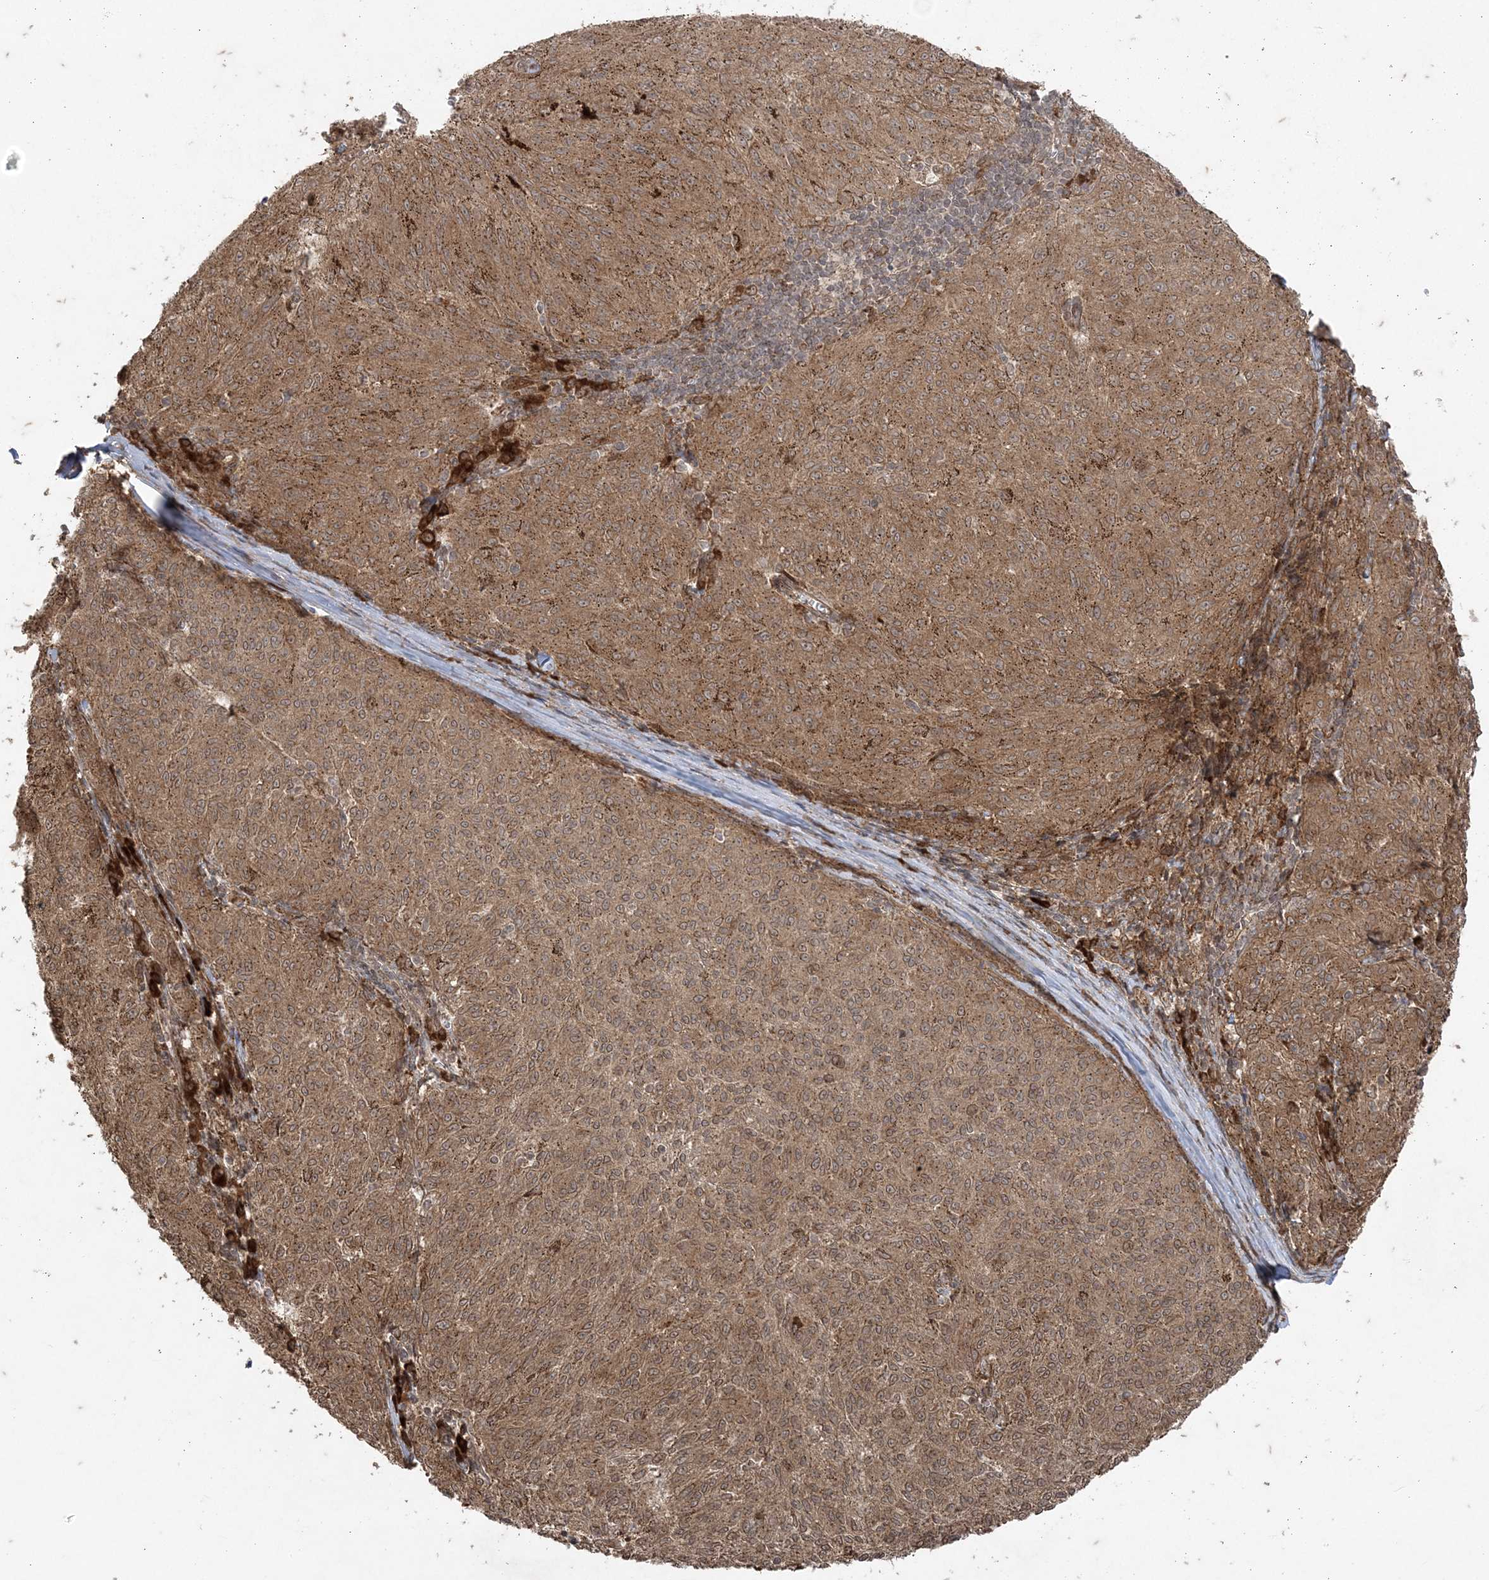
{"staining": {"intensity": "moderate", "quantity": ">75%", "location": "cytoplasmic/membranous,nuclear"}, "tissue": "melanoma", "cell_type": "Tumor cells", "image_type": "cancer", "snomed": [{"axis": "morphology", "description": "Malignant melanoma, NOS"}, {"axis": "topography", "description": "Skin"}], "caption": "The image demonstrates immunohistochemical staining of melanoma. There is moderate cytoplasmic/membranous and nuclear staining is identified in approximately >75% of tumor cells. The staining was performed using DAB (3,3'-diaminobenzidine) to visualize the protein expression in brown, while the nuclei were stained in blue with hematoxylin (Magnification: 20x).", "gene": "RRAS", "patient": {"sex": "female", "age": 72}}